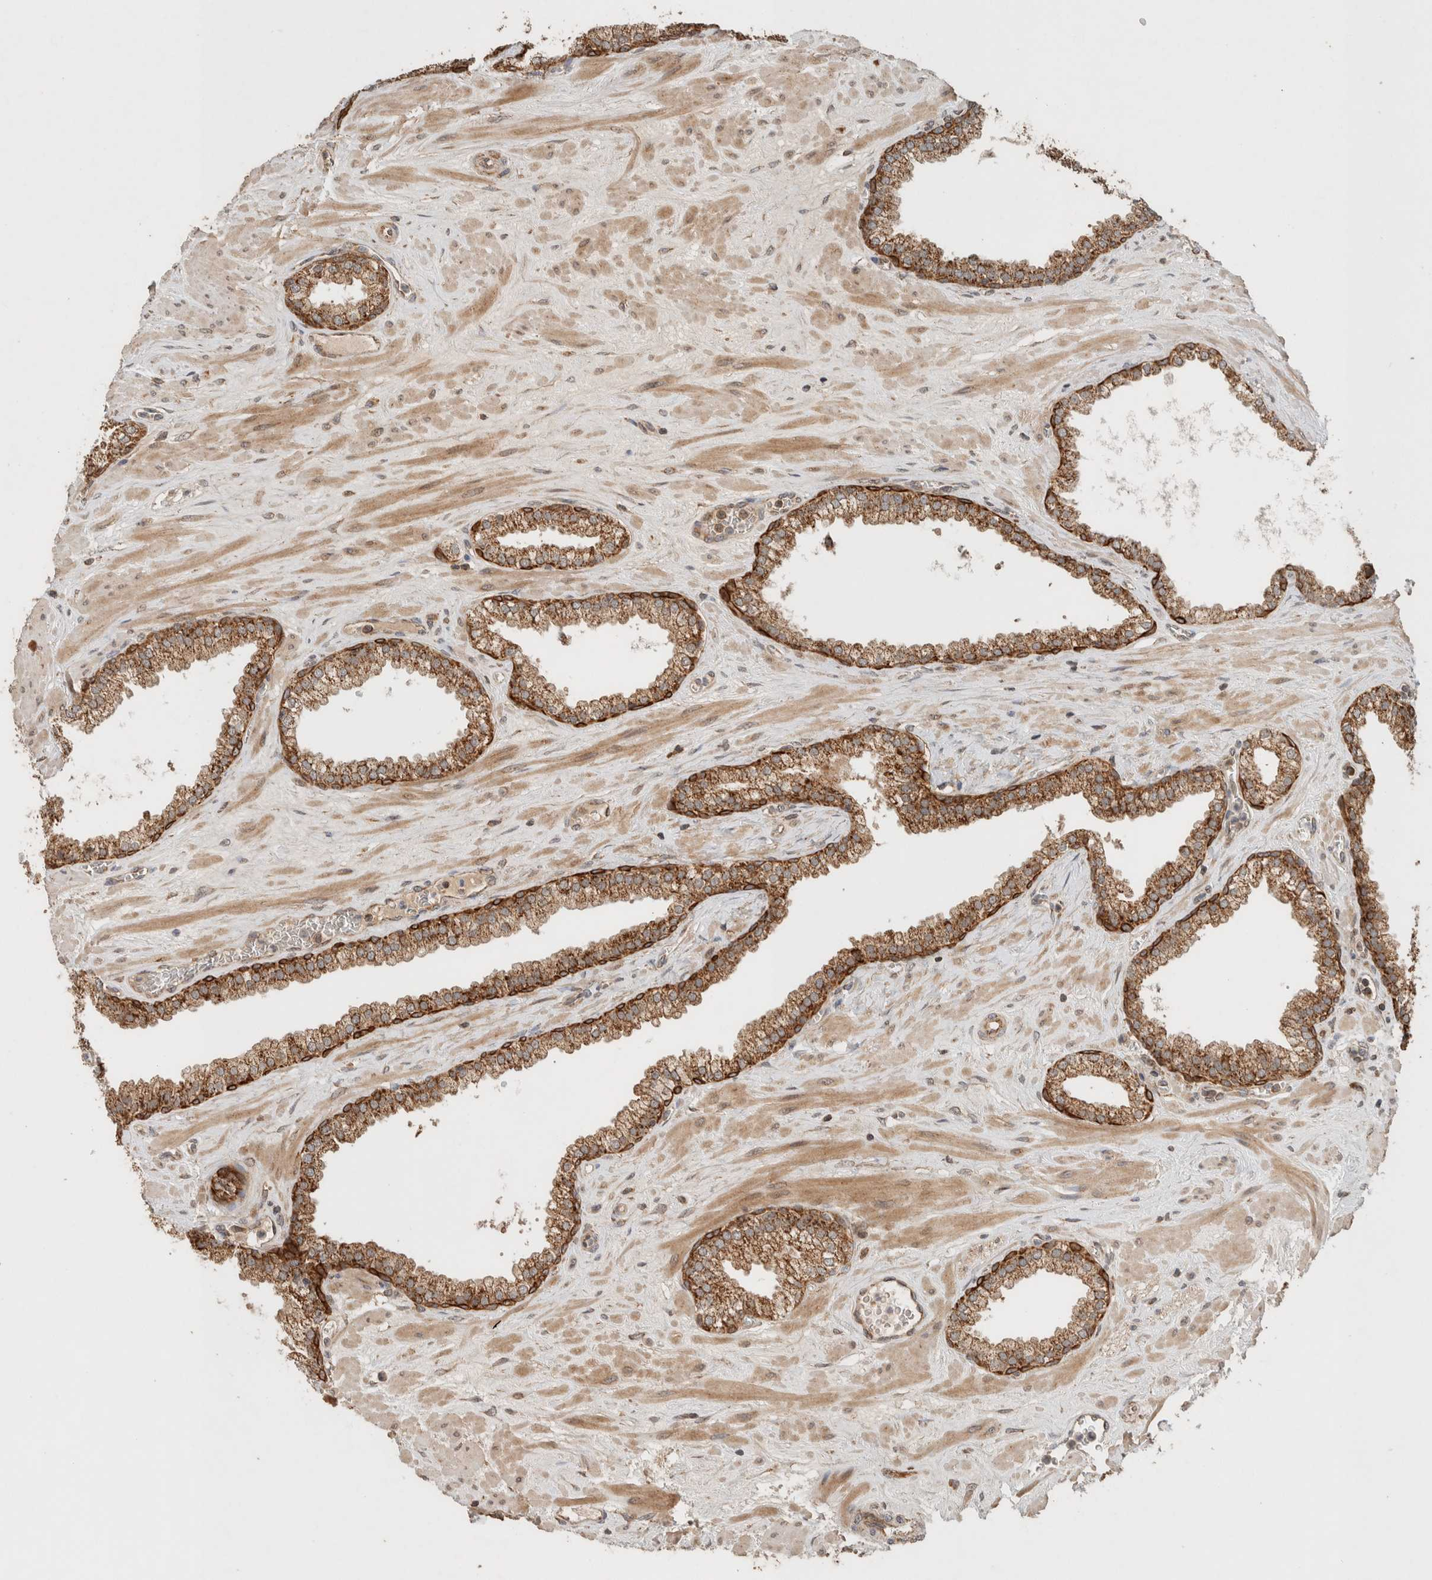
{"staining": {"intensity": "strong", "quantity": ">75%", "location": "cytoplasmic/membranous"}, "tissue": "prostate", "cell_type": "Glandular cells", "image_type": "normal", "snomed": [{"axis": "morphology", "description": "Normal tissue, NOS"}, {"axis": "morphology", "description": "Urothelial carcinoma, Low grade"}, {"axis": "topography", "description": "Urinary bladder"}, {"axis": "topography", "description": "Prostate"}], "caption": "Prostate stained with DAB immunohistochemistry reveals high levels of strong cytoplasmic/membranous staining in about >75% of glandular cells. (IHC, brightfield microscopy, high magnification).", "gene": "EIF2B3", "patient": {"sex": "male", "age": 60}}